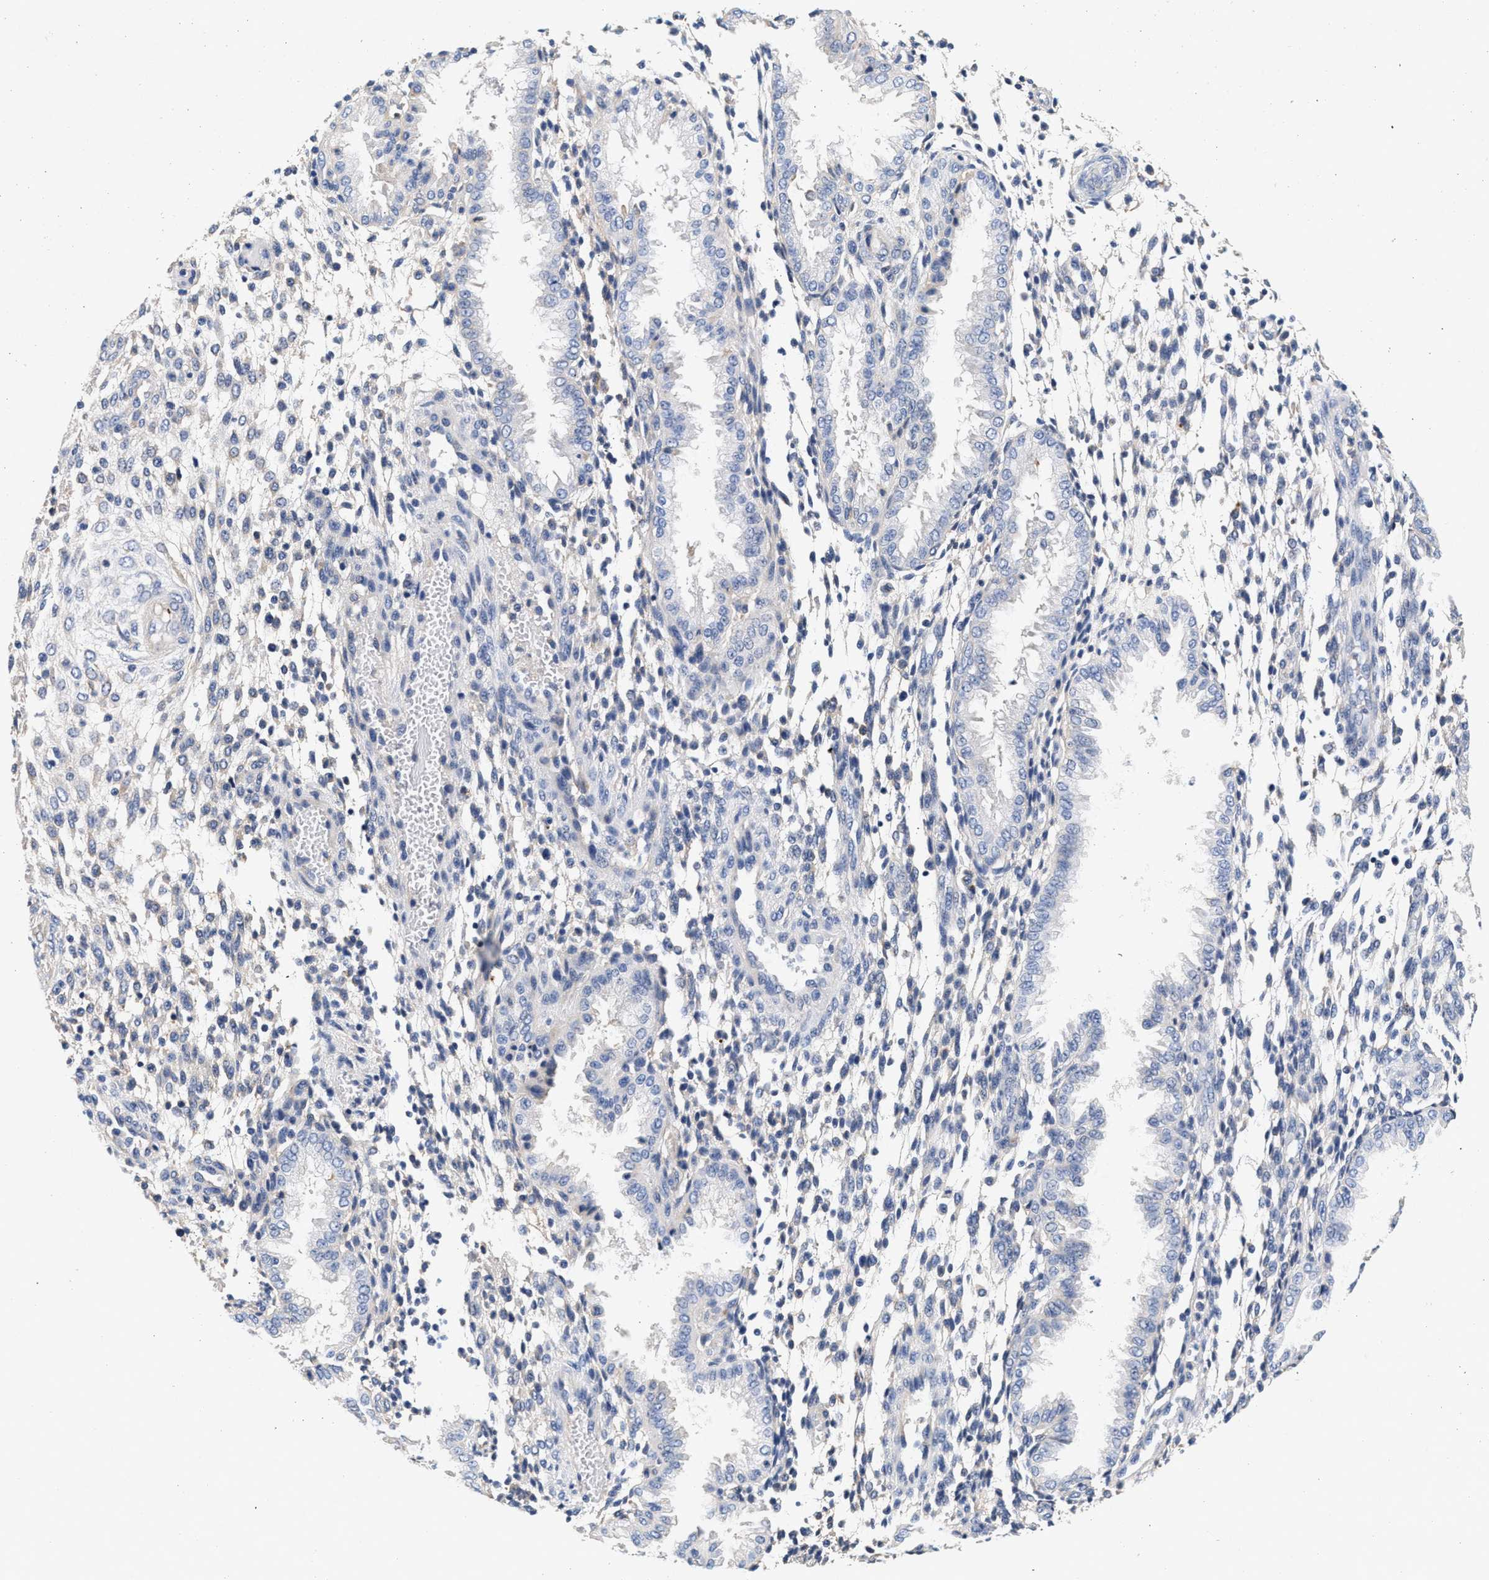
{"staining": {"intensity": "negative", "quantity": "none", "location": "none"}, "tissue": "endometrium", "cell_type": "Cells in endometrial stroma", "image_type": "normal", "snomed": [{"axis": "morphology", "description": "Normal tissue, NOS"}, {"axis": "topography", "description": "Endometrium"}], "caption": "The micrograph exhibits no staining of cells in endometrial stroma in benign endometrium.", "gene": "GNAI3", "patient": {"sex": "female", "age": 33}}